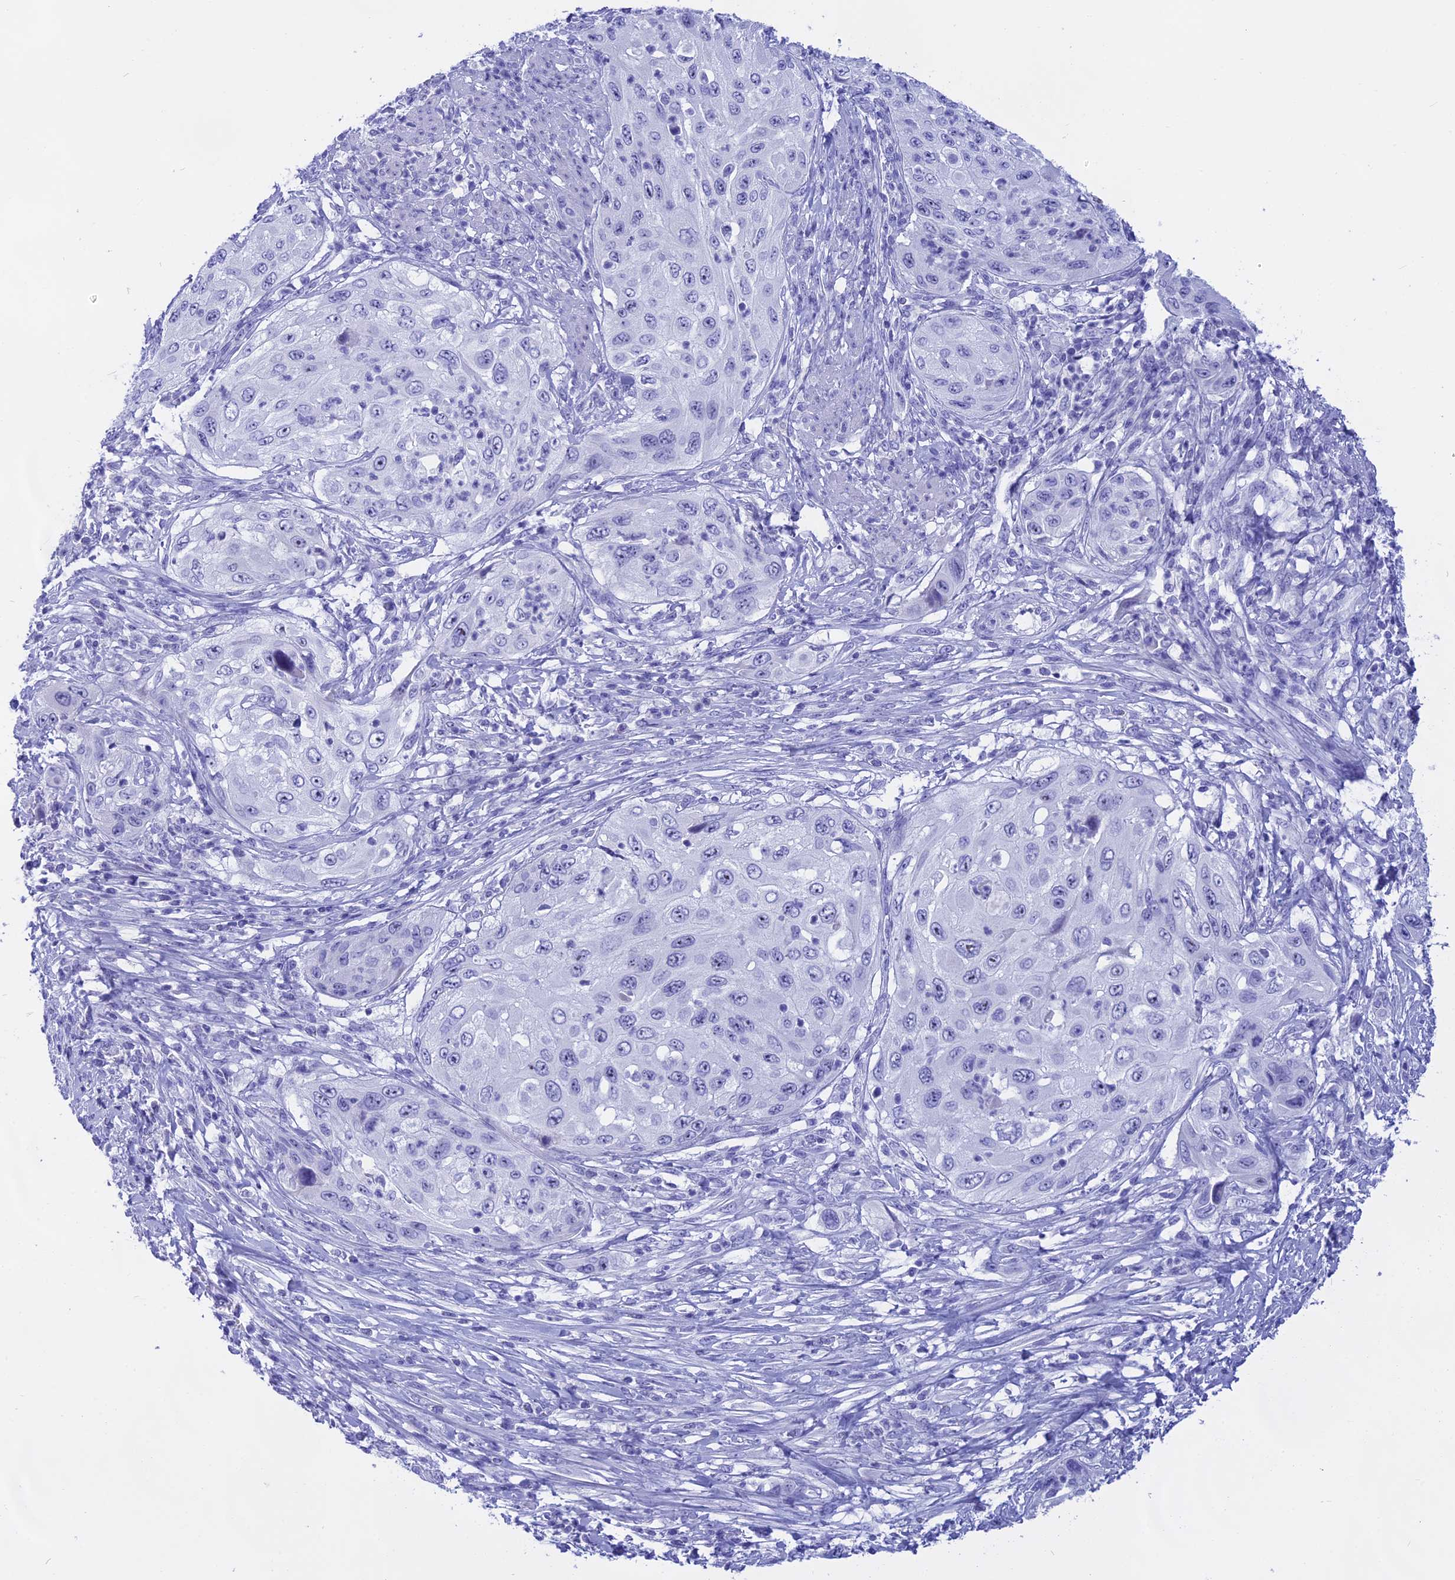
{"staining": {"intensity": "negative", "quantity": "none", "location": "none"}, "tissue": "cervical cancer", "cell_type": "Tumor cells", "image_type": "cancer", "snomed": [{"axis": "morphology", "description": "Squamous cell carcinoma, NOS"}, {"axis": "topography", "description": "Cervix"}], "caption": "This is a micrograph of immunohistochemistry staining of cervical squamous cell carcinoma, which shows no positivity in tumor cells. Brightfield microscopy of immunohistochemistry (IHC) stained with DAB (brown) and hematoxylin (blue), captured at high magnification.", "gene": "ISCA1", "patient": {"sex": "female", "age": 42}}